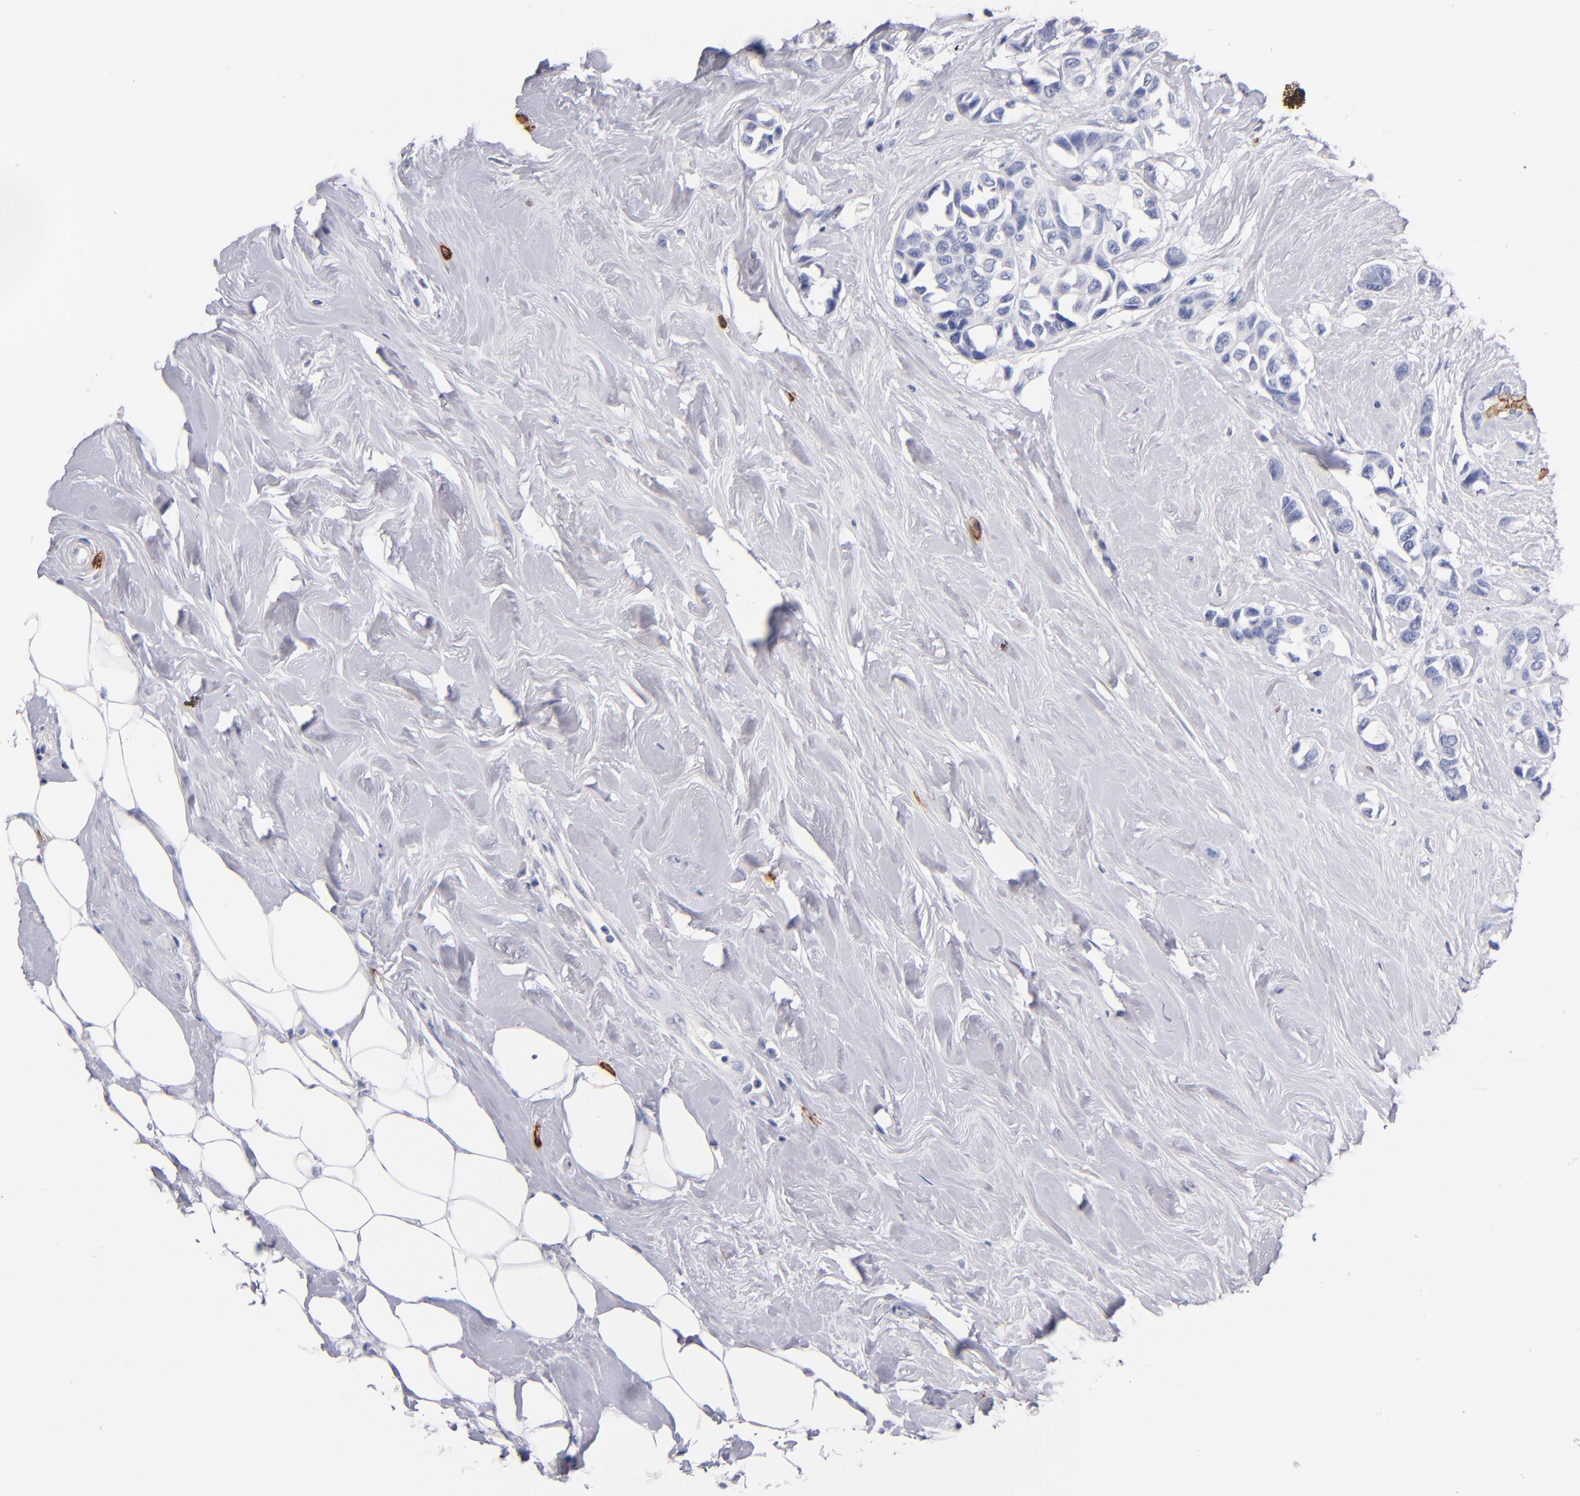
{"staining": {"intensity": "negative", "quantity": "none", "location": "none"}, "tissue": "breast cancer", "cell_type": "Tumor cells", "image_type": "cancer", "snomed": [{"axis": "morphology", "description": "Duct carcinoma"}, {"axis": "topography", "description": "Breast"}], "caption": "Tumor cells show no significant positivity in breast invasive ductal carcinoma.", "gene": "KIT", "patient": {"sex": "female", "age": 51}}